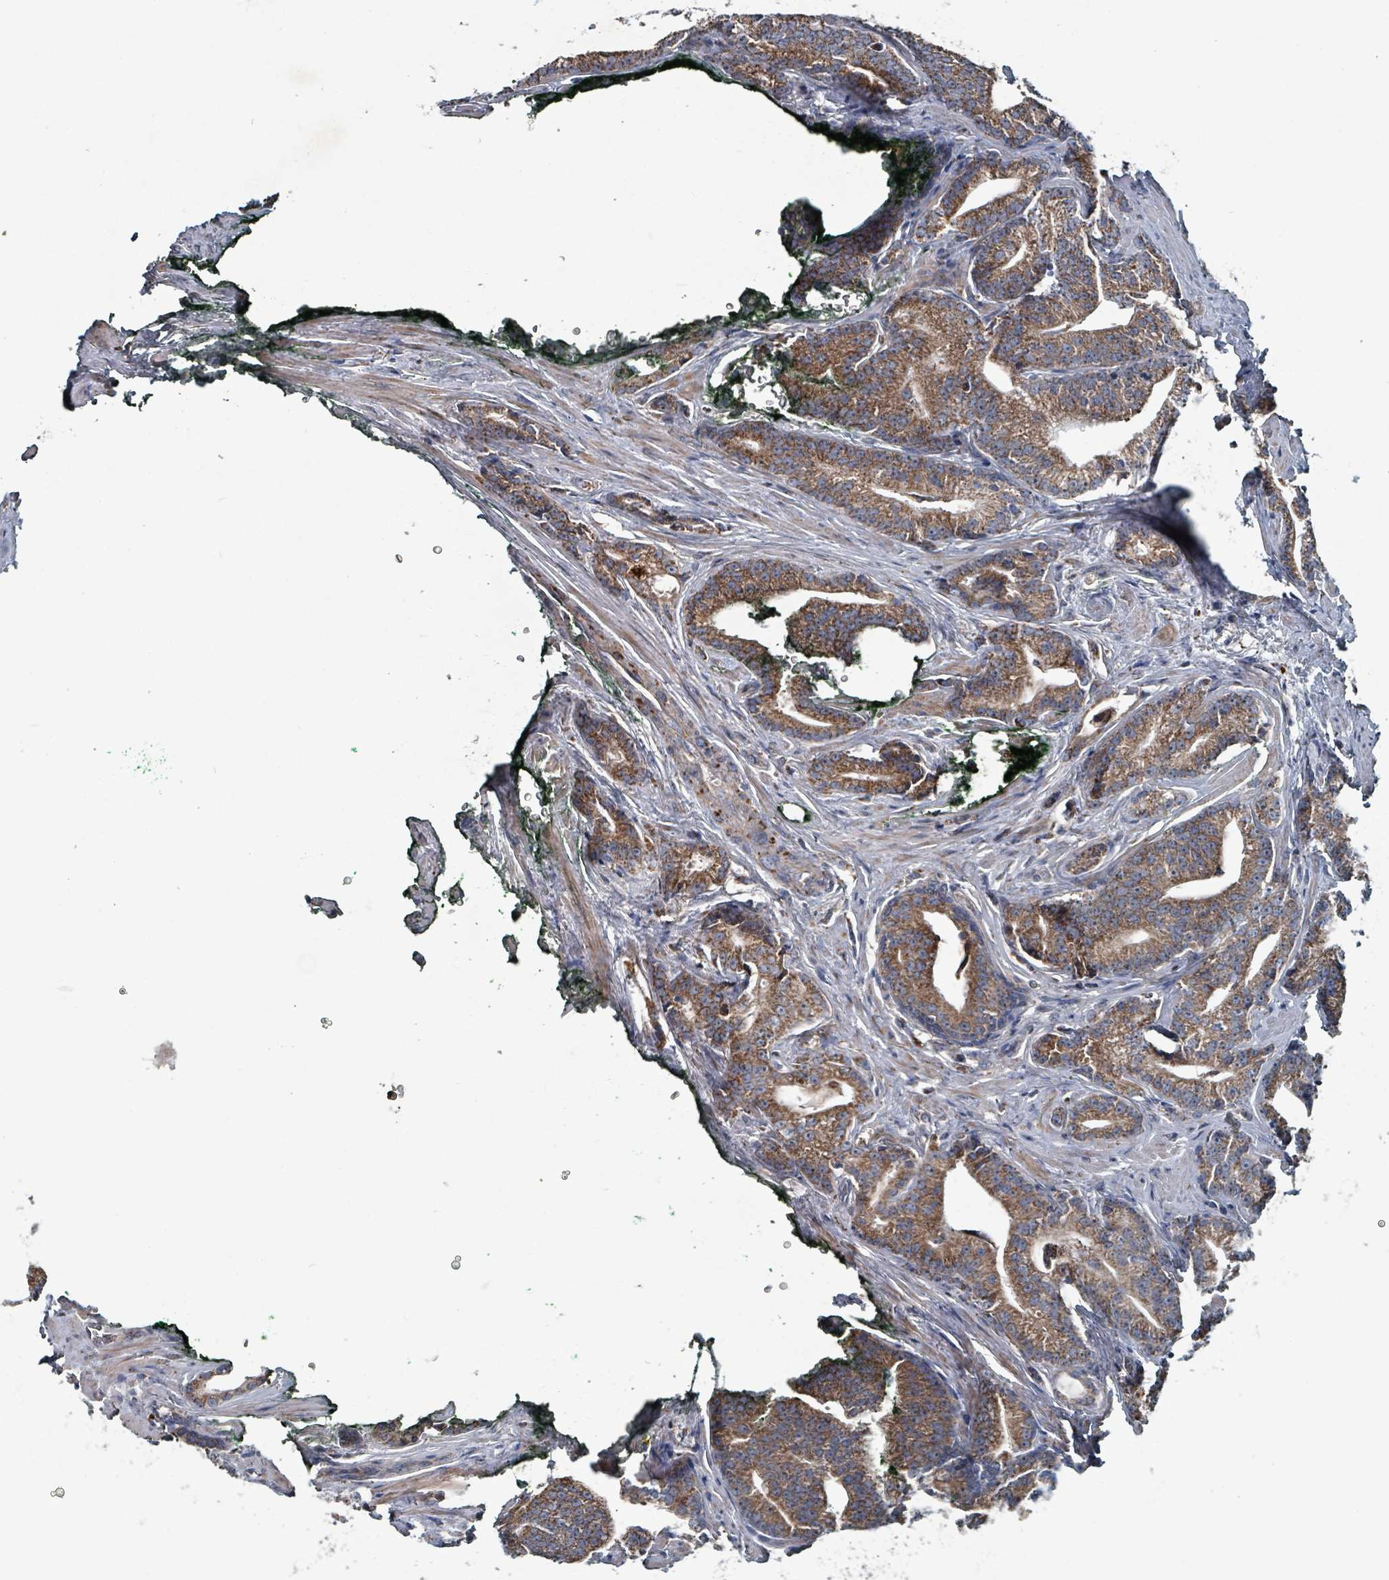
{"staining": {"intensity": "moderate", "quantity": ">75%", "location": "cytoplasmic/membranous"}, "tissue": "prostate cancer", "cell_type": "Tumor cells", "image_type": "cancer", "snomed": [{"axis": "morphology", "description": "Adenocarcinoma, Low grade"}, {"axis": "topography", "description": "Prostate"}], "caption": "The histopathology image demonstrates immunohistochemical staining of prostate adenocarcinoma (low-grade). There is moderate cytoplasmic/membranous expression is appreciated in about >75% of tumor cells.", "gene": "ABHD18", "patient": {"sex": "male", "age": 71}}